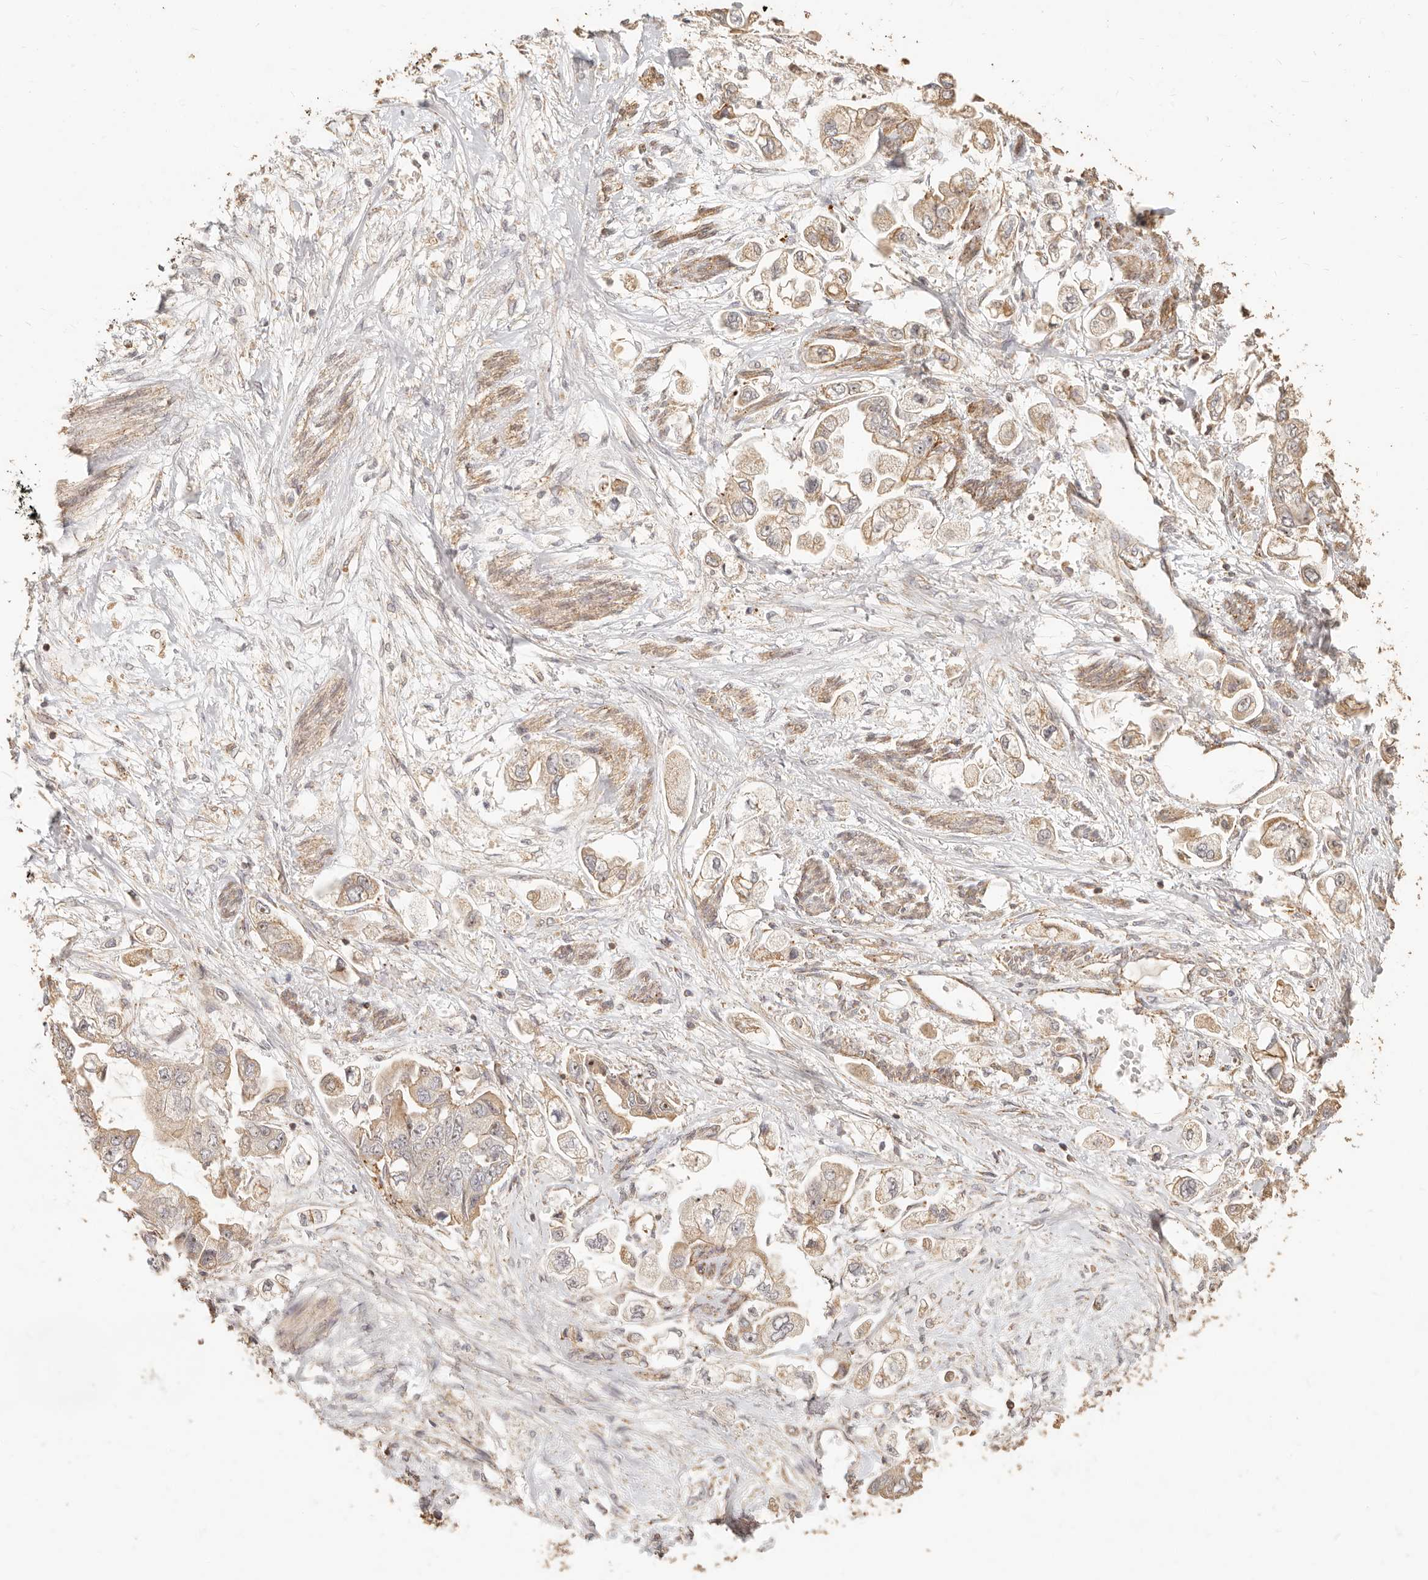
{"staining": {"intensity": "weak", "quantity": ">75%", "location": "cytoplasmic/membranous"}, "tissue": "stomach cancer", "cell_type": "Tumor cells", "image_type": "cancer", "snomed": [{"axis": "morphology", "description": "Adenocarcinoma, NOS"}, {"axis": "topography", "description": "Stomach"}], "caption": "Immunohistochemistry (IHC) image of human stomach cancer (adenocarcinoma) stained for a protein (brown), which demonstrates low levels of weak cytoplasmic/membranous staining in approximately >75% of tumor cells.", "gene": "PTPN22", "patient": {"sex": "male", "age": 62}}